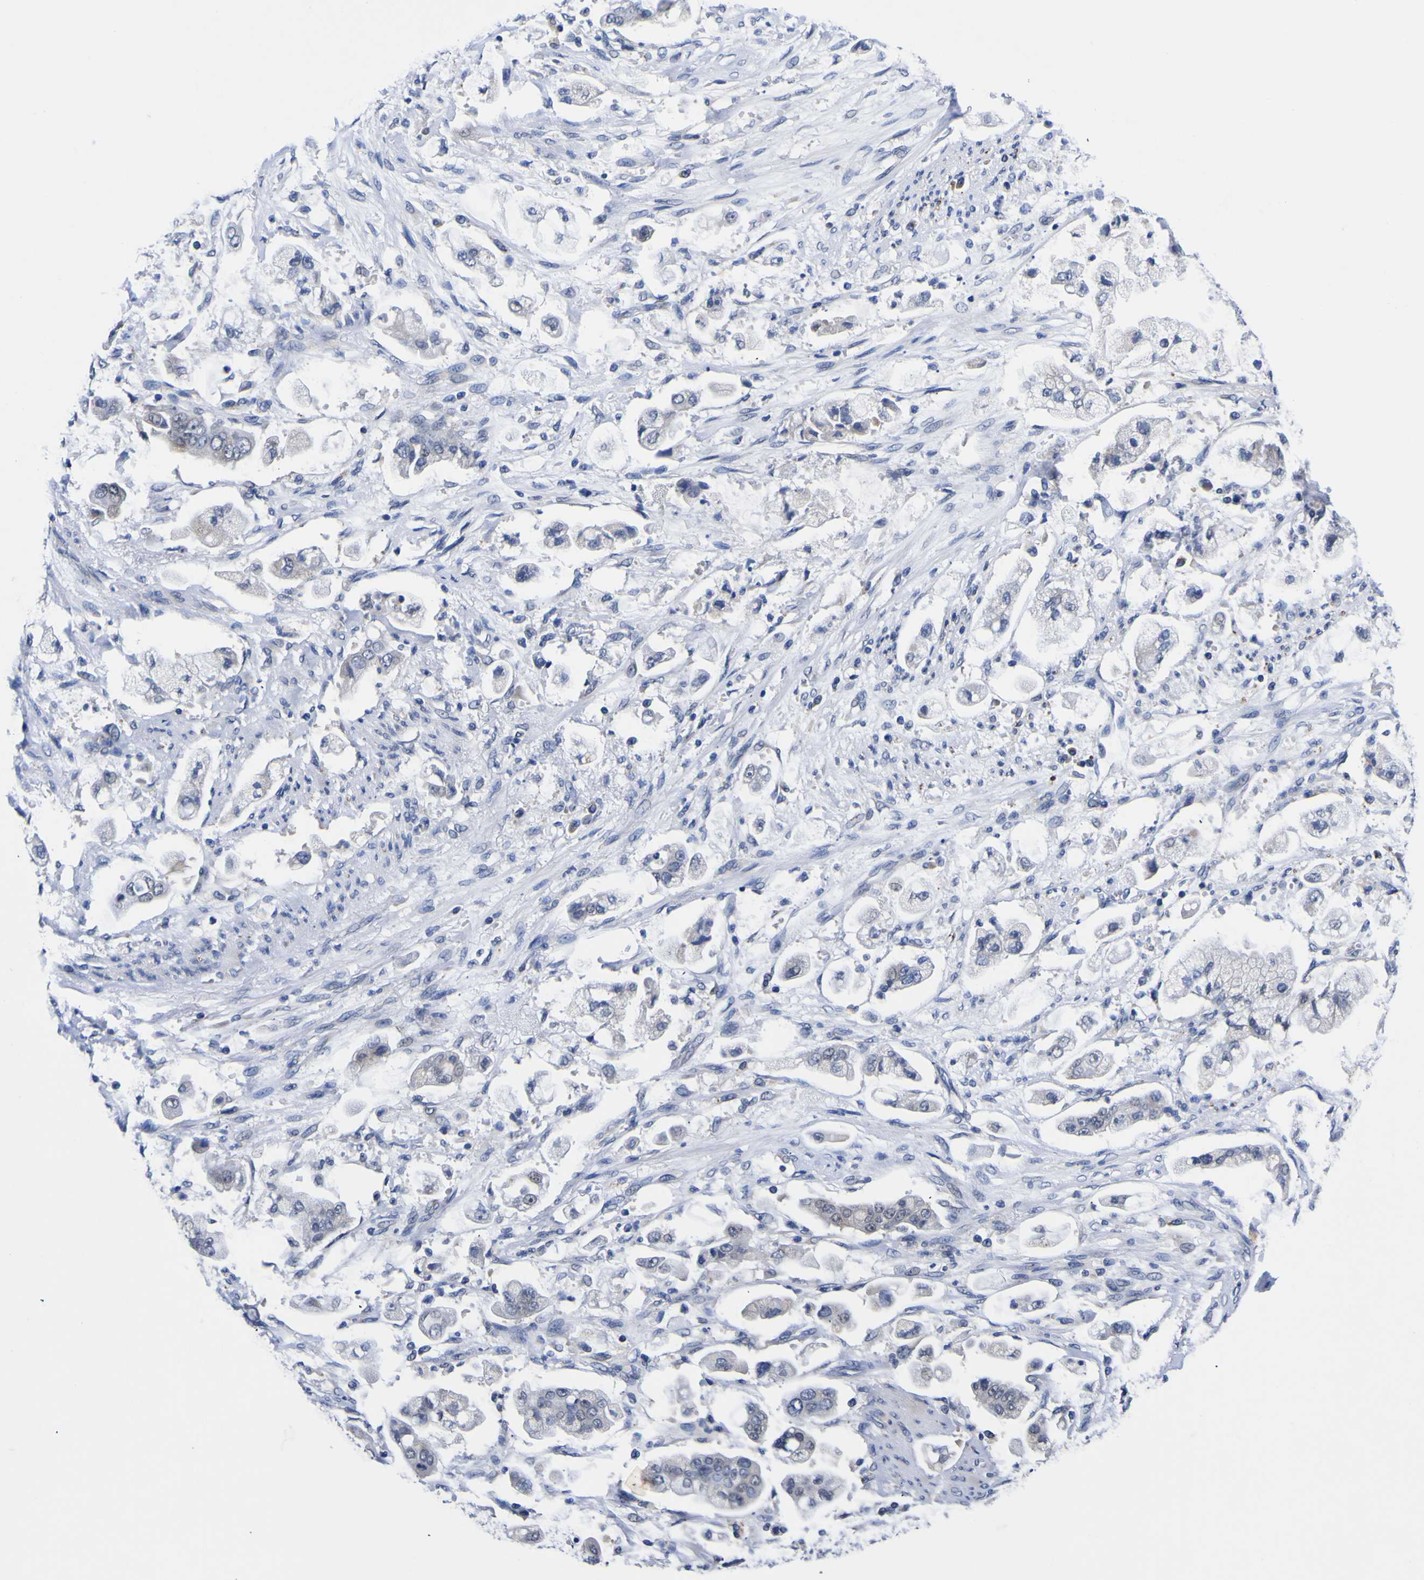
{"staining": {"intensity": "weak", "quantity": "<25%", "location": "cytoplasmic/membranous"}, "tissue": "stomach cancer", "cell_type": "Tumor cells", "image_type": "cancer", "snomed": [{"axis": "morphology", "description": "Adenocarcinoma, NOS"}, {"axis": "topography", "description": "Stomach"}], "caption": "High magnification brightfield microscopy of adenocarcinoma (stomach) stained with DAB (3,3'-diaminobenzidine) (brown) and counterstained with hematoxylin (blue): tumor cells show no significant positivity.", "gene": "IGFLR1", "patient": {"sex": "male", "age": 62}}